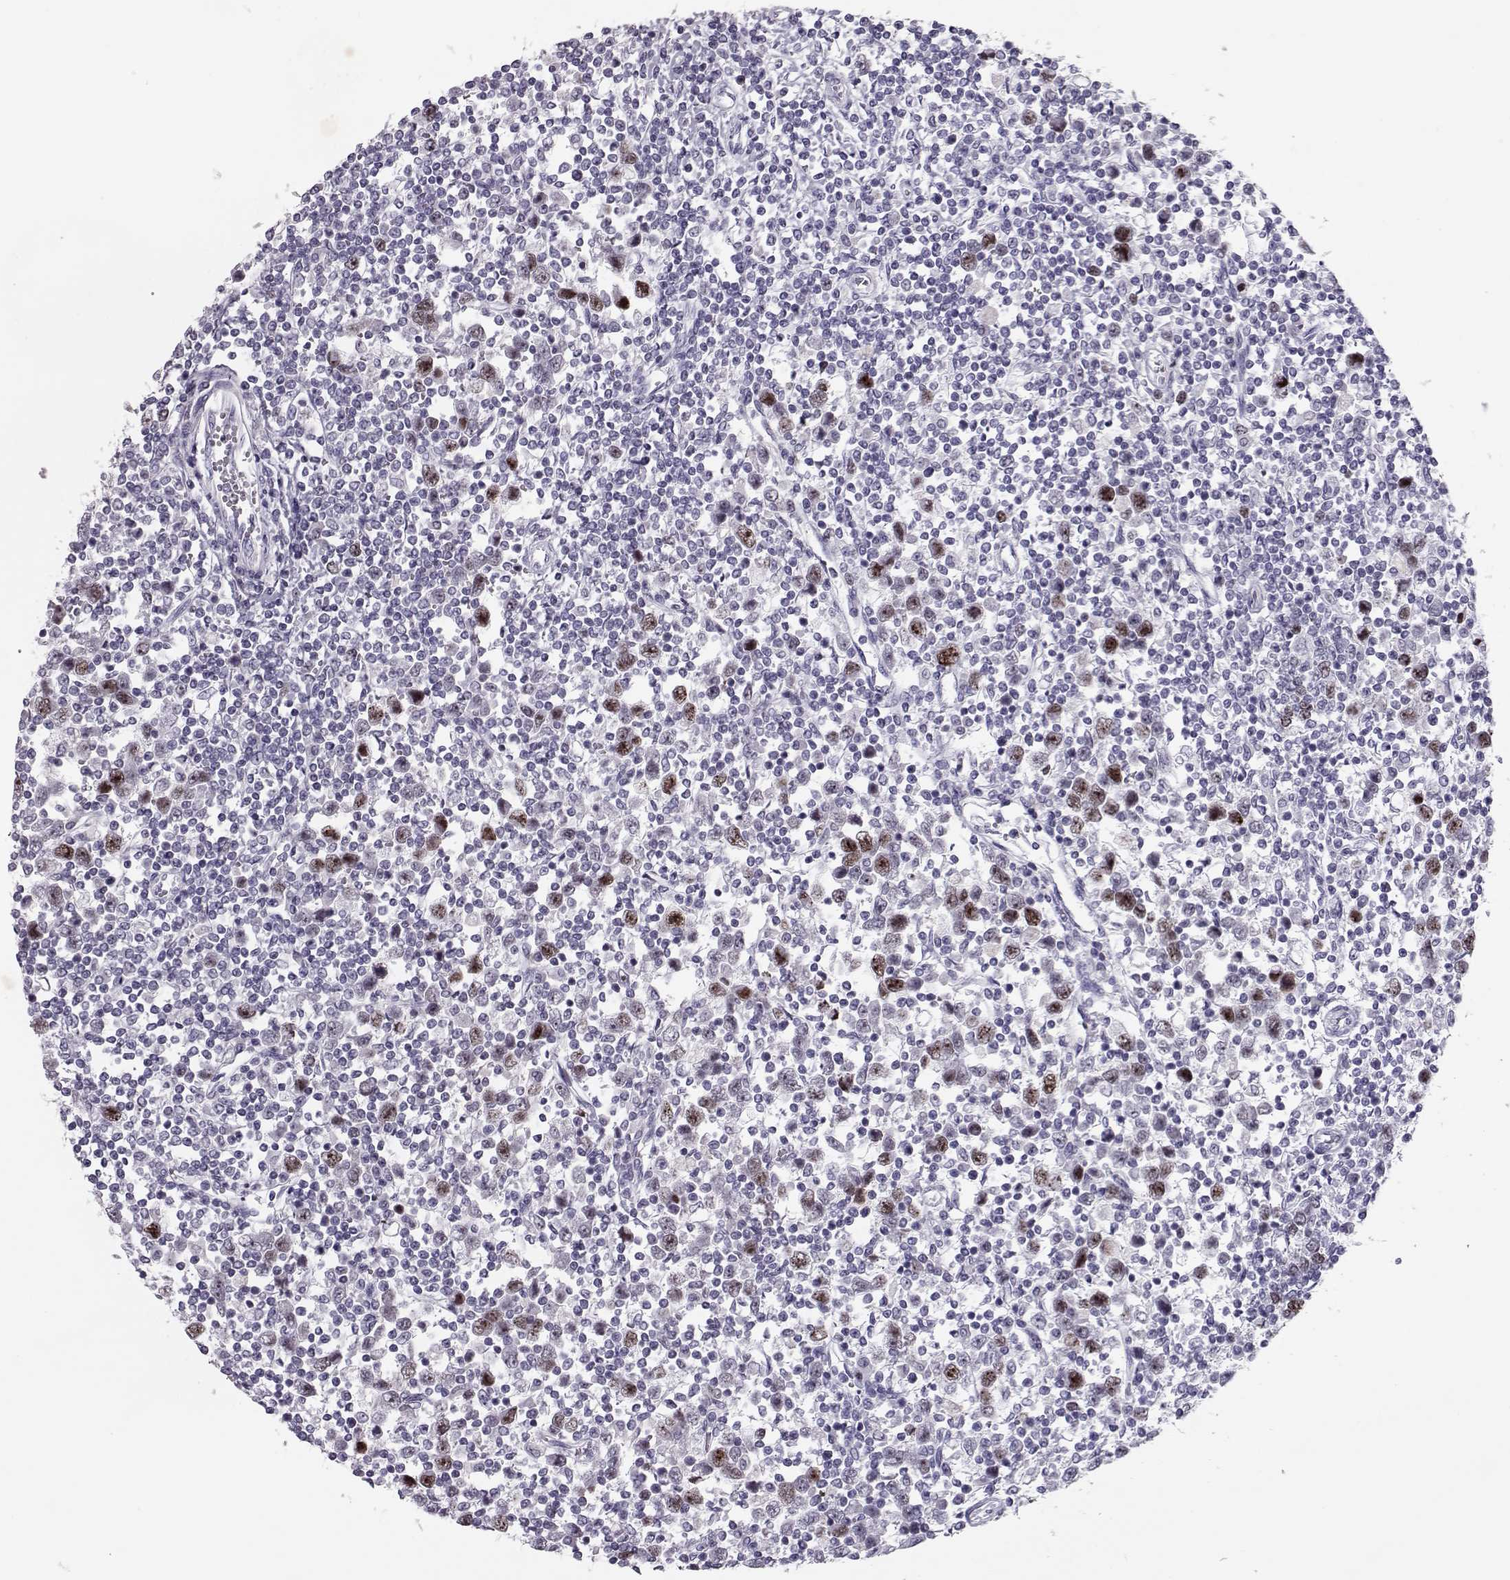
{"staining": {"intensity": "moderate", "quantity": "<25%", "location": "nuclear"}, "tissue": "testis cancer", "cell_type": "Tumor cells", "image_type": "cancer", "snomed": [{"axis": "morphology", "description": "Normal tissue, NOS"}, {"axis": "morphology", "description": "Seminoma, NOS"}, {"axis": "topography", "description": "Testis"}, {"axis": "topography", "description": "Epididymis"}], "caption": "Immunohistochemical staining of testis cancer exhibits low levels of moderate nuclear staining in approximately <25% of tumor cells. The staining was performed using DAB, with brown indicating positive protein expression. Nuclei are stained blue with hematoxylin.", "gene": "SGO1", "patient": {"sex": "male", "age": 34}}